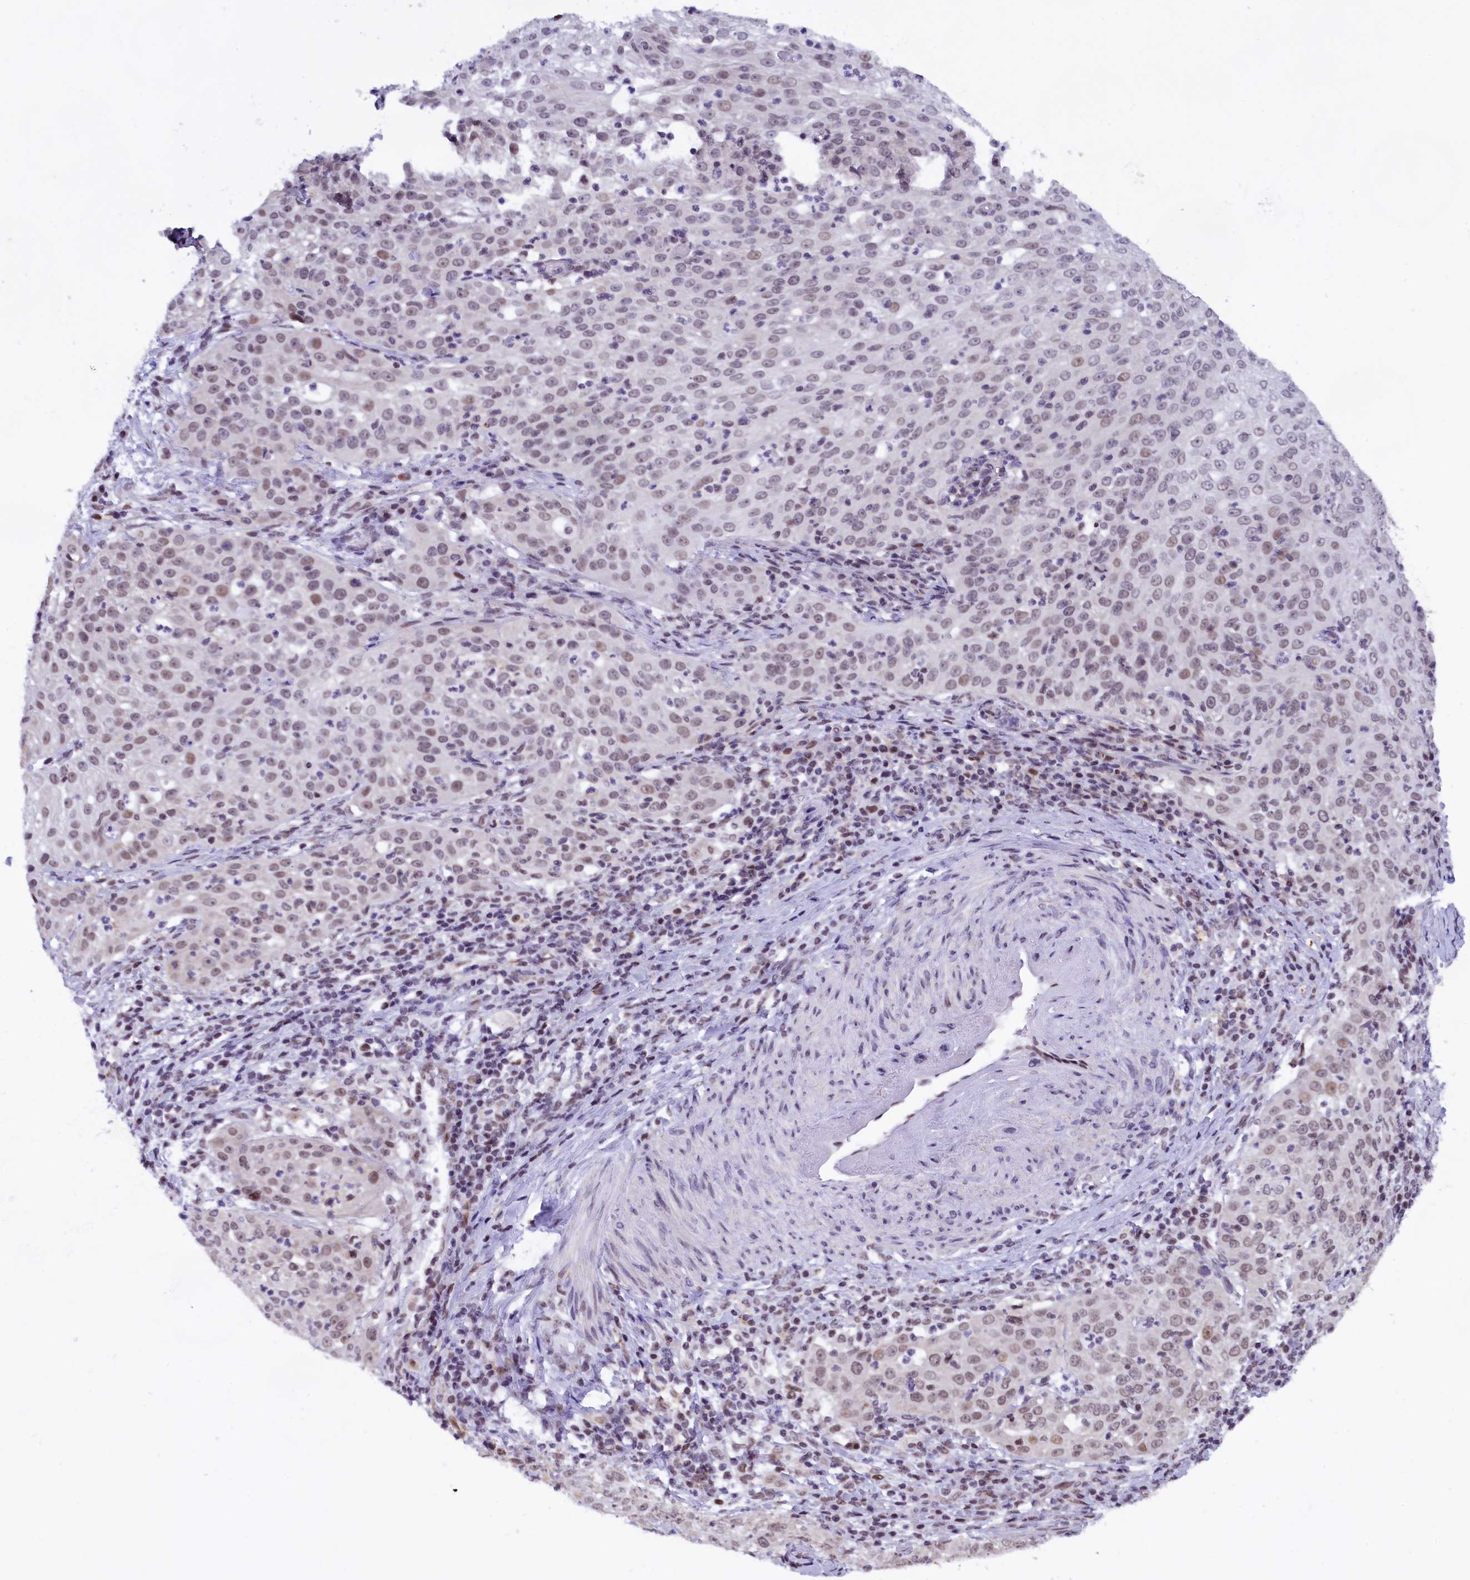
{"staining": {"intensity": "weak", "quantity": ">75%", "location": "nuclear"}, "tissue": "cervical cancer", "cell_type": "Tumor cells", "image_type": "cancer", "snomed": [{"axis": "morphology", "description": "Squamous cell carcinoma, NOS"}, {"axis": "topography", "description": "Cervix"}], "caption": "Protein expression analysis of human cervical cancer (squamous cell carcinoma) reveals weak nuclear expression in about >75% of tumor cells.", "gene": "CDYL2", "patient": {"sex": "female", "age": 57}}